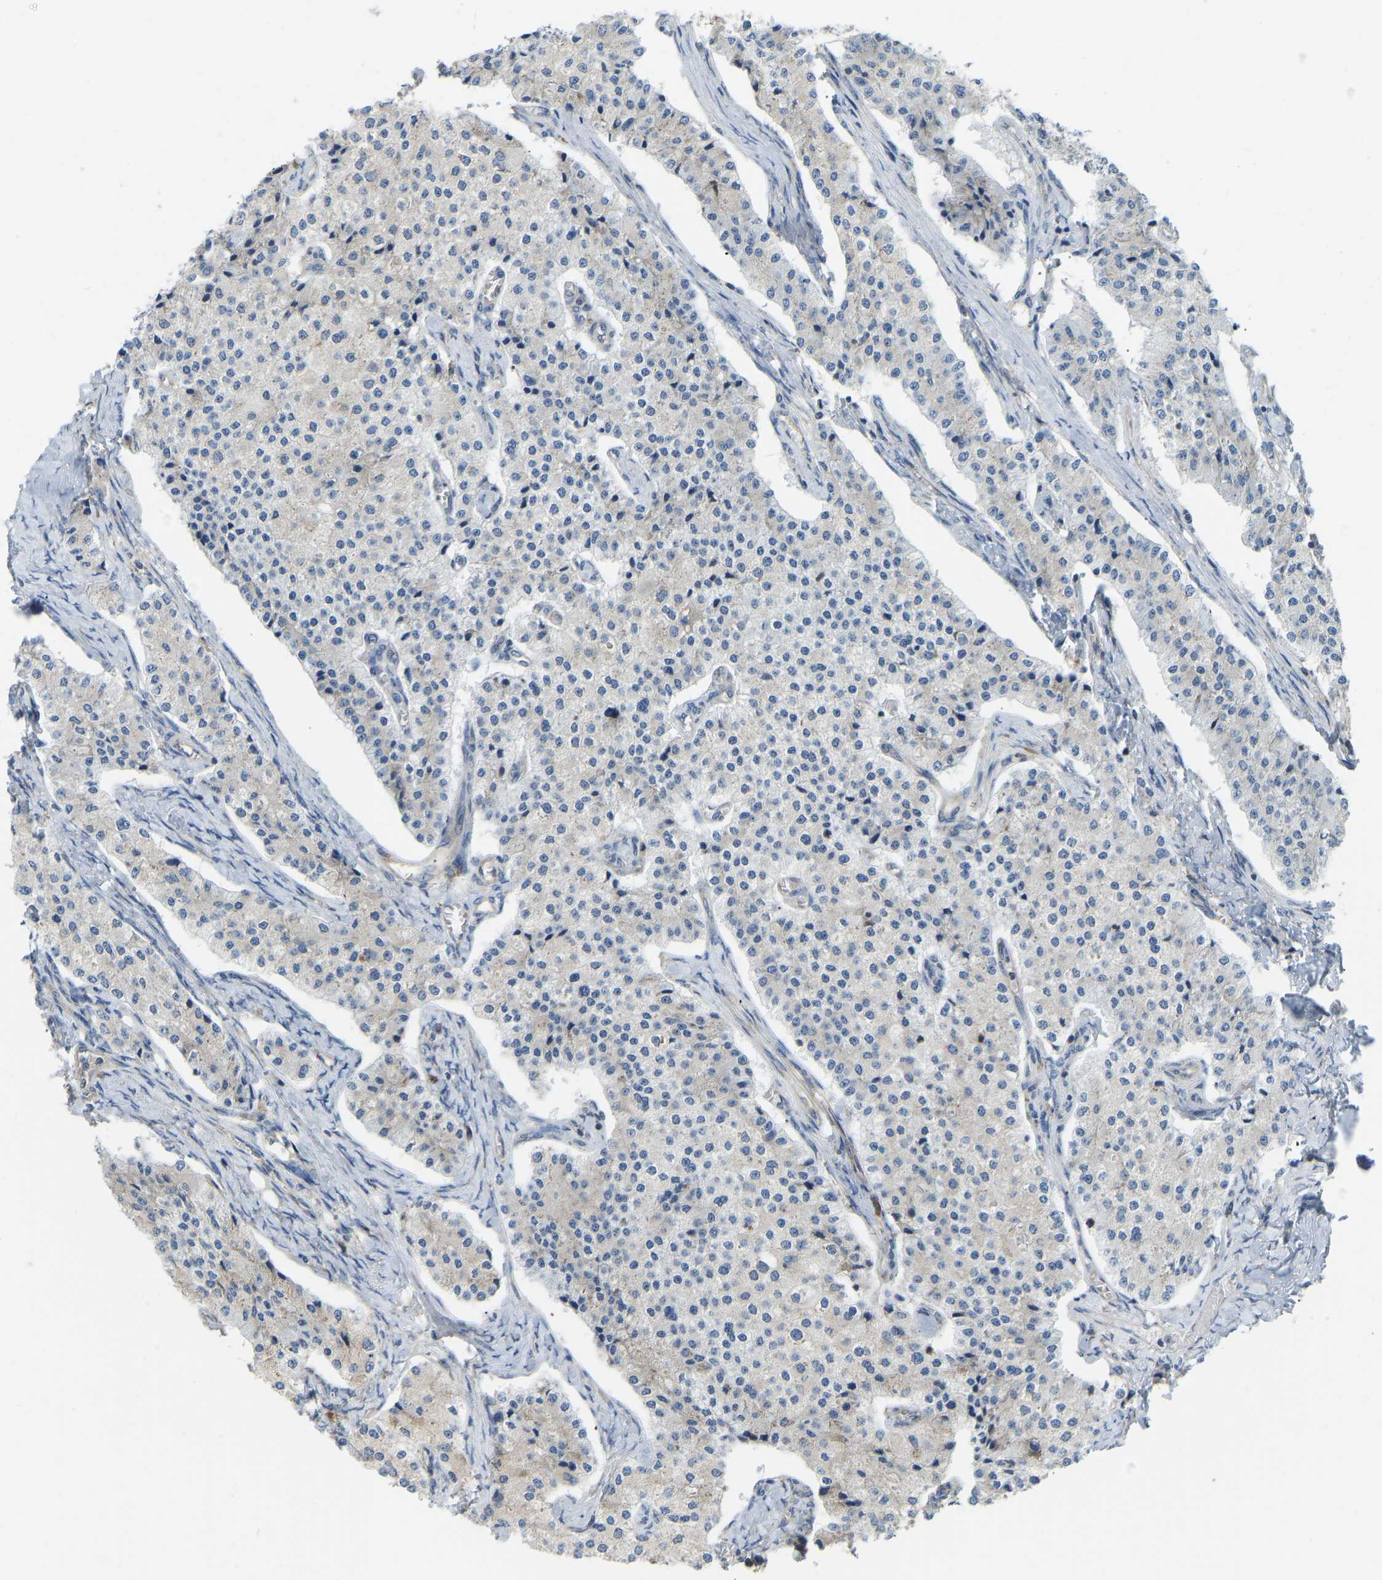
{"staining": {"intensity": "negative", "quantity": "none", "location": "none"}, "tissue": "carcinoid", "cell_type": "Tumor cells", "image_type": "cancer", "snomed": [{"axis": "morphology", "description": "Carcinoid, malignant, NOS"}, {"axis": "topography", "description": "Colon"}], "caption": "Micrograph shows no significant protein positivity in tumor cells of malignant carcinoid.", "gene": "RPS6KB2", "patient": {"sex": "female", "age": 52}}